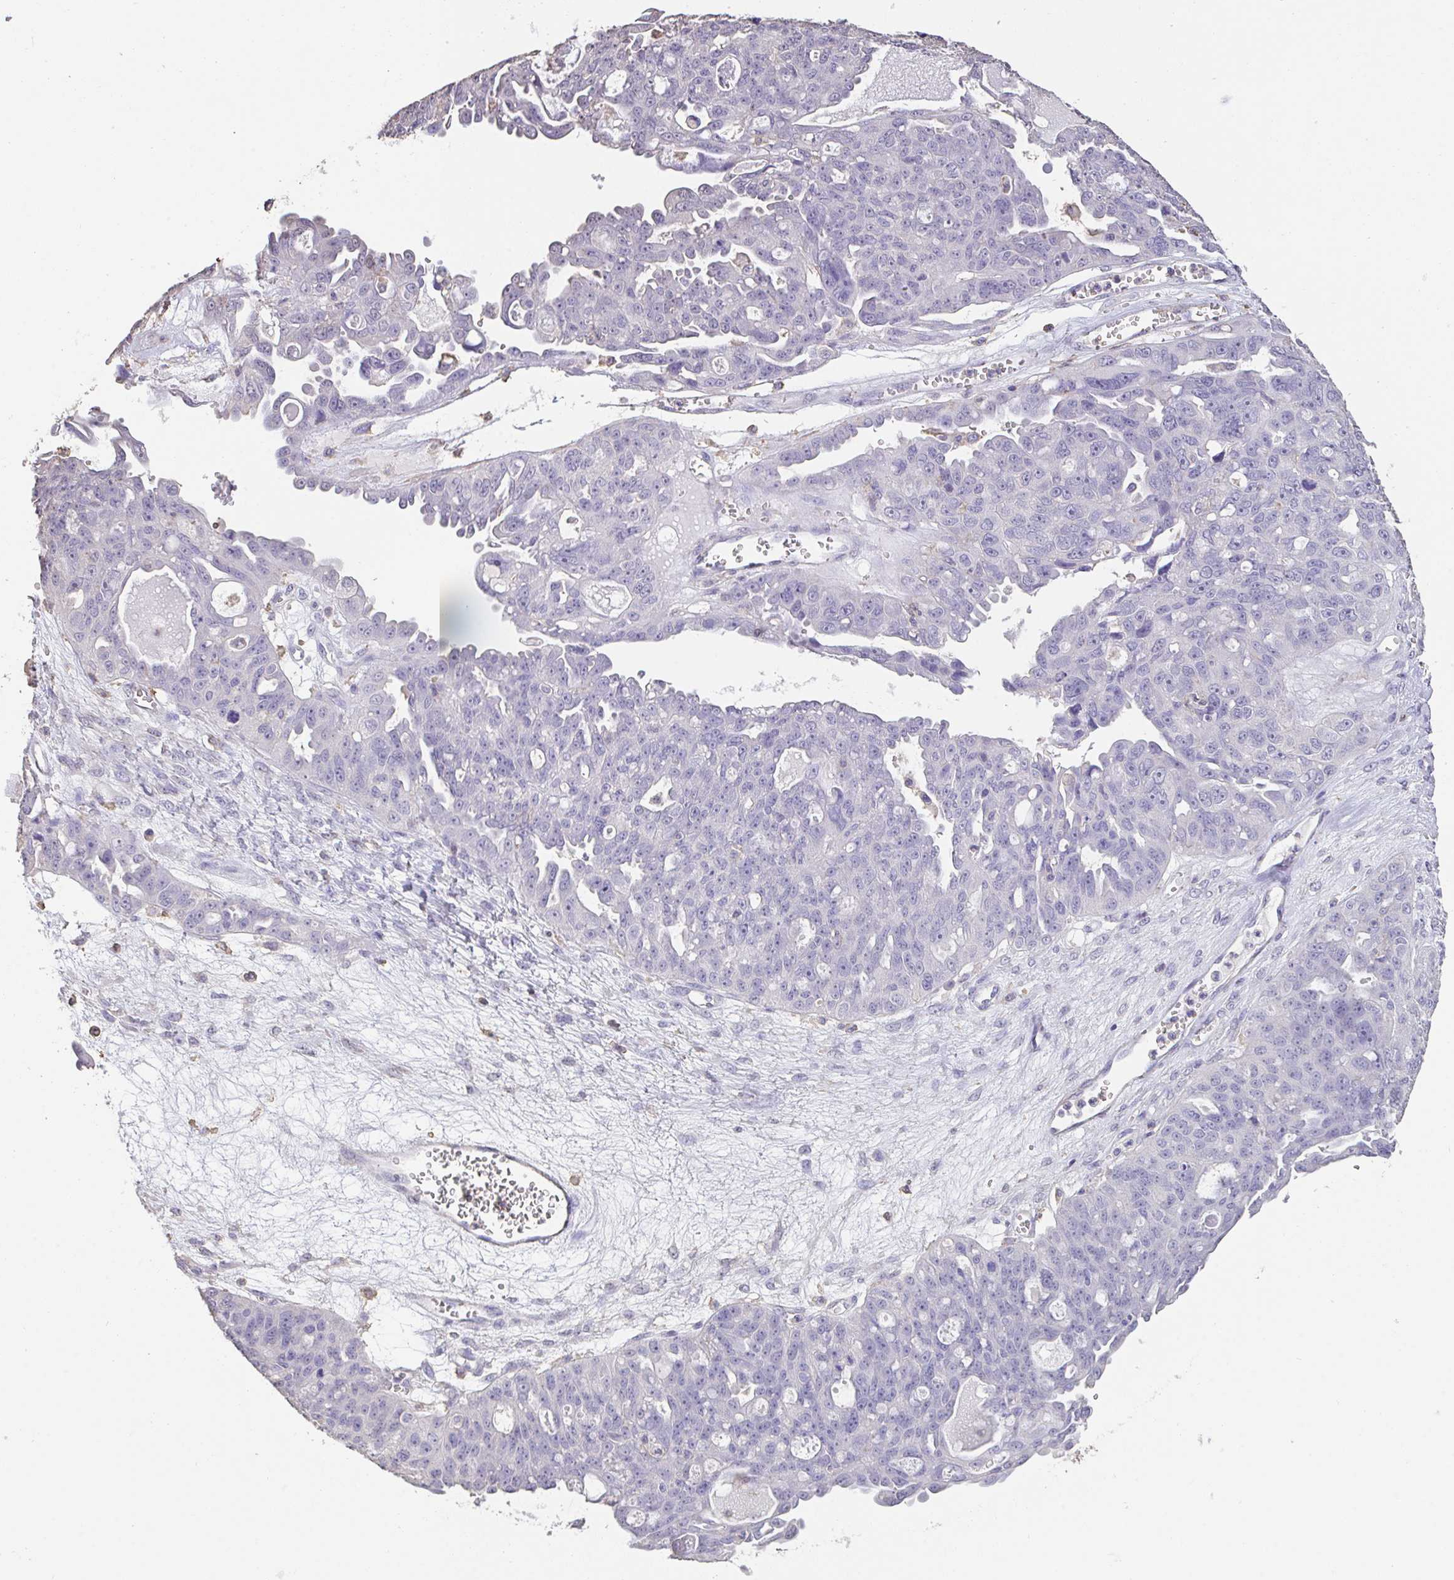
{"staining": {"intensity": "negative", "quantity": "none", "location": "none"}, "tissue": "ovarian cancer", "cell_type": "Tumor cells", "image_type": "cancer", "snomed": [{"axis": "morphology", "description": "Carcinoma, endometroid"}, {"axis": "topography", "description": "Ovary"}], "caption": "IHC histopathology image of ovarian endometroid carcinoma stained for a protein (brown), which reveals no expression in tumor cells. (DAB (3,3'-diaminobenzidine) immunohistochemistry with hematoxylin counter stain).", "gene": "IL23R", "patient": {"sex": "female", "age": 70}}